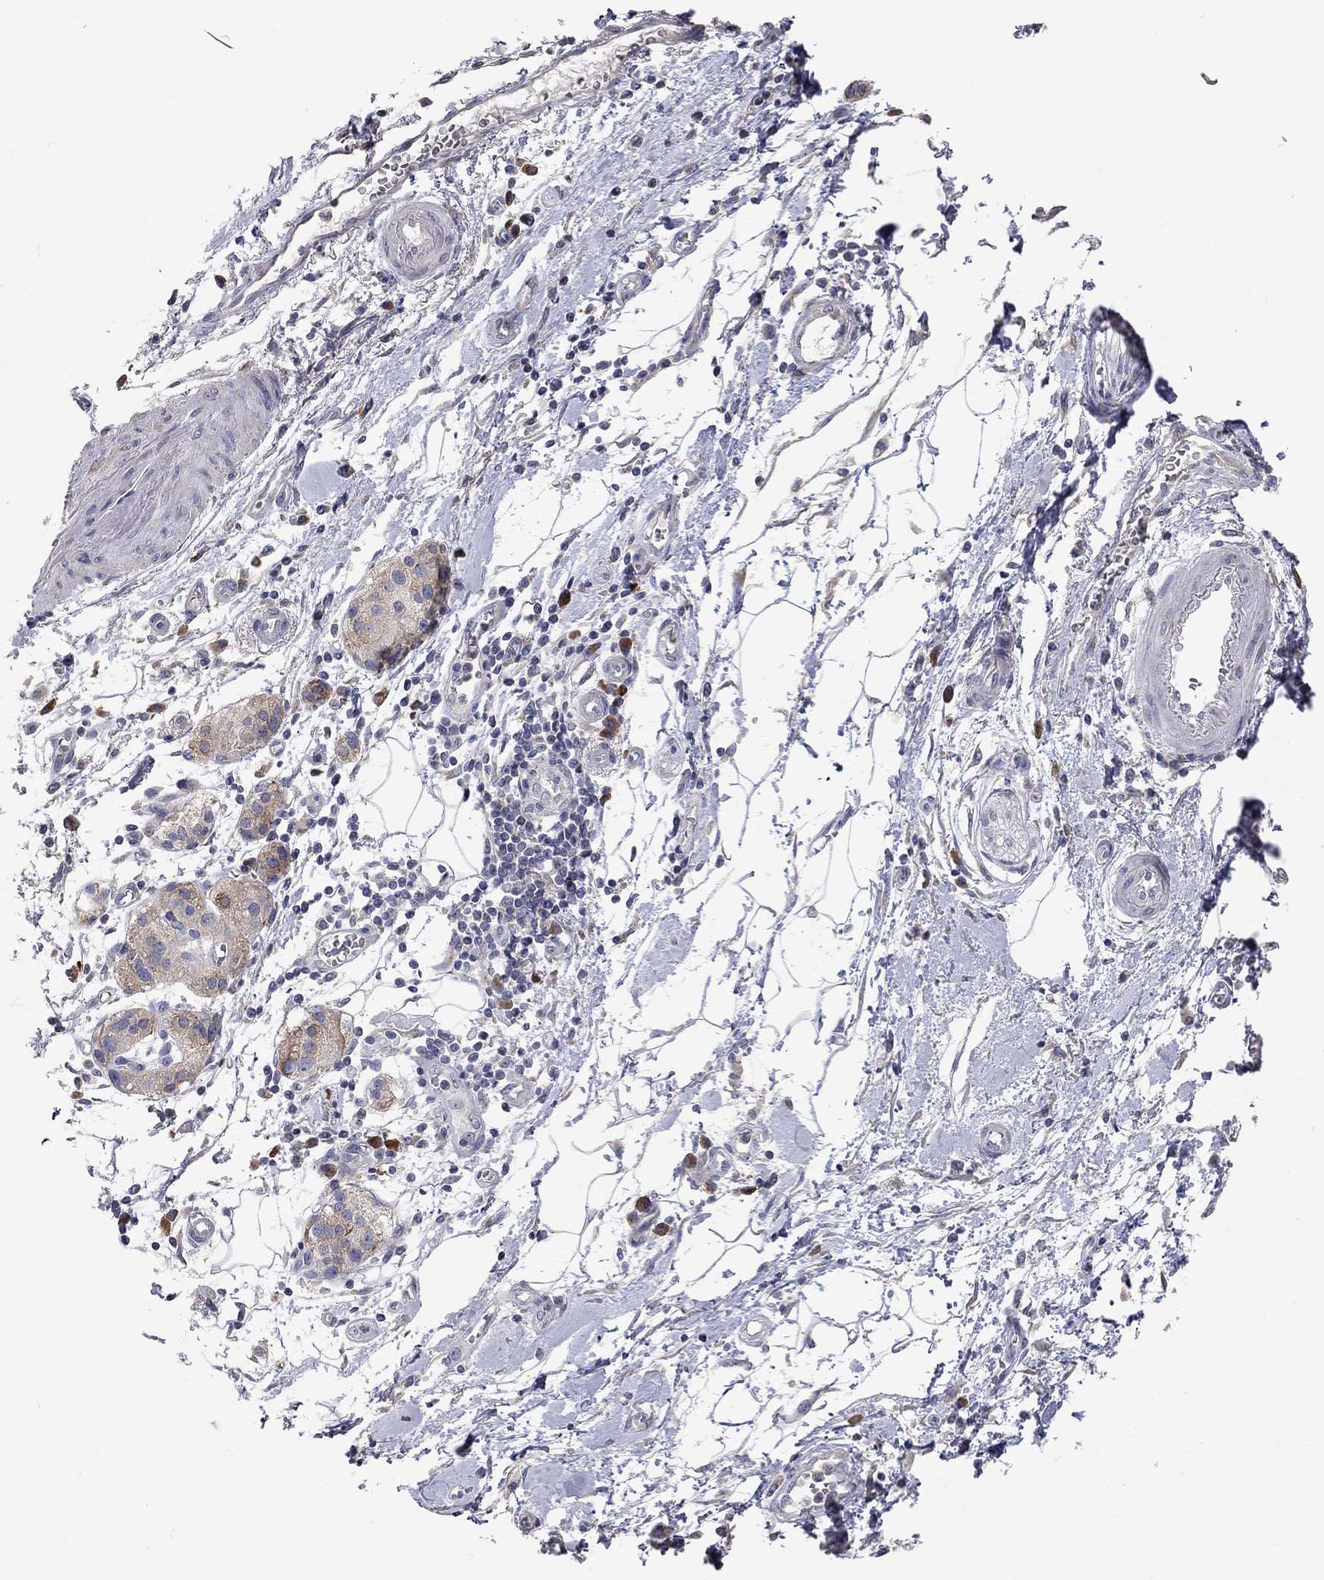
{"staining": {"intensity": "weak", "quantity": "<25%", "location": "cytoplasmic/membranous"}, "tissue": "pancreatic cancer", "cell_type": "Tumor cells", "image_type": "cancer", "snomed": [{"axis": "morphology", "description": "Adenocarcinoma, NOS"}, {"axis": "topography", "description": "Pancreas"}], "caption": "Histopathology image shows no significant protein staining in tumor cells of adenocarcinoma (pancreatic).", "gene": "XAGE2", "patient": {"sex": "male", "age": 72}}